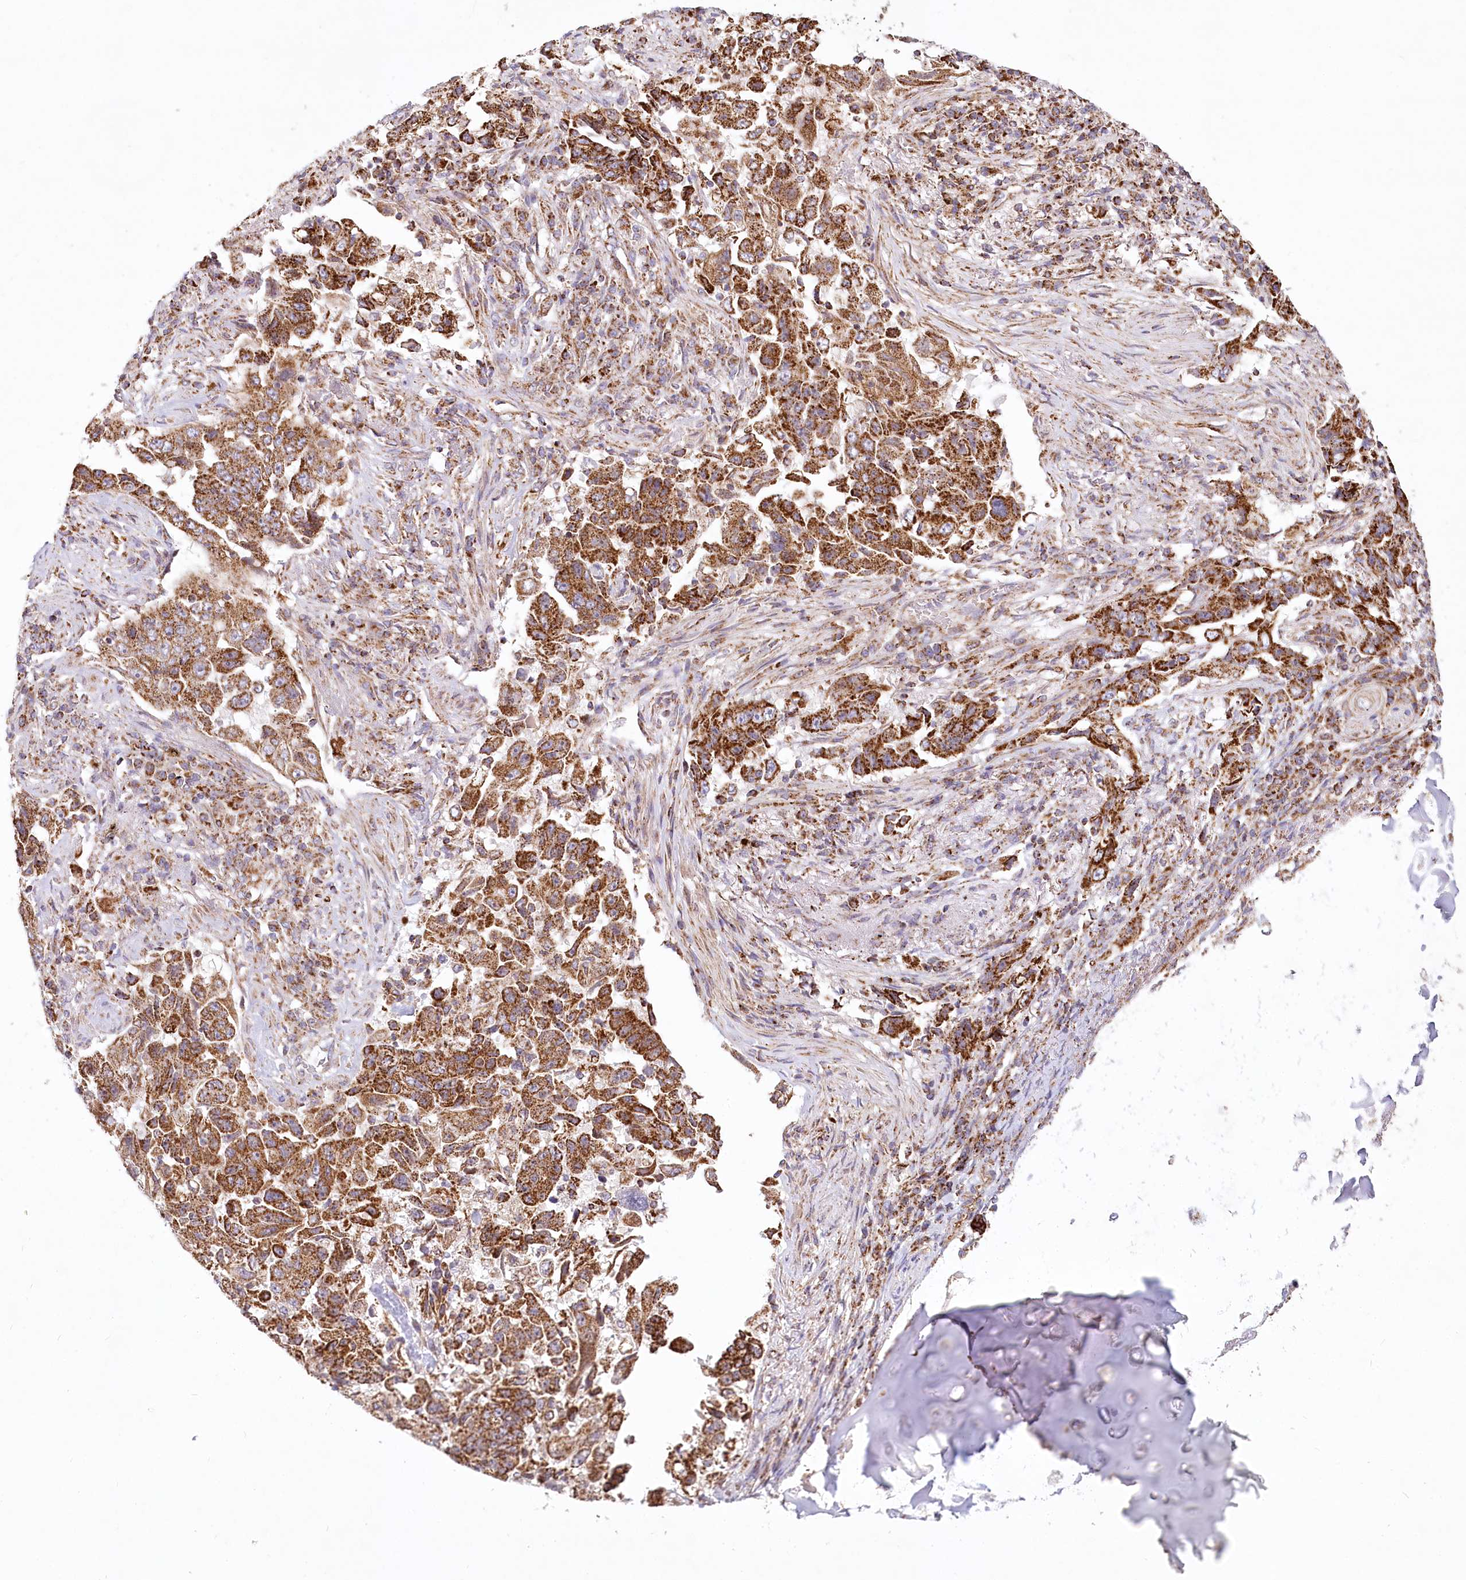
{"staining": {"intensity": "strong", "quantity": ">75%", "location": "cytoplasmic/membranous"}, "tissue": "lung cancer", "cell_type": "Tumor cells", "image_type": "cancer", "snomed": [{"axis": "morphology", "description": "Adenocarcinoma, NOS"}, {"axis": "topography", "description": "Lung"}], "caption": "A high amount of strong cytoplasmic/membranous expression is appreciated in about >75% of tumor cells in lung adenocarcinoma tissue. The protein of interest is shown in brown color, while the nuclei are stained blue.", "gene": "UMPS", "patient": {"sex": "female", "age": 51}}